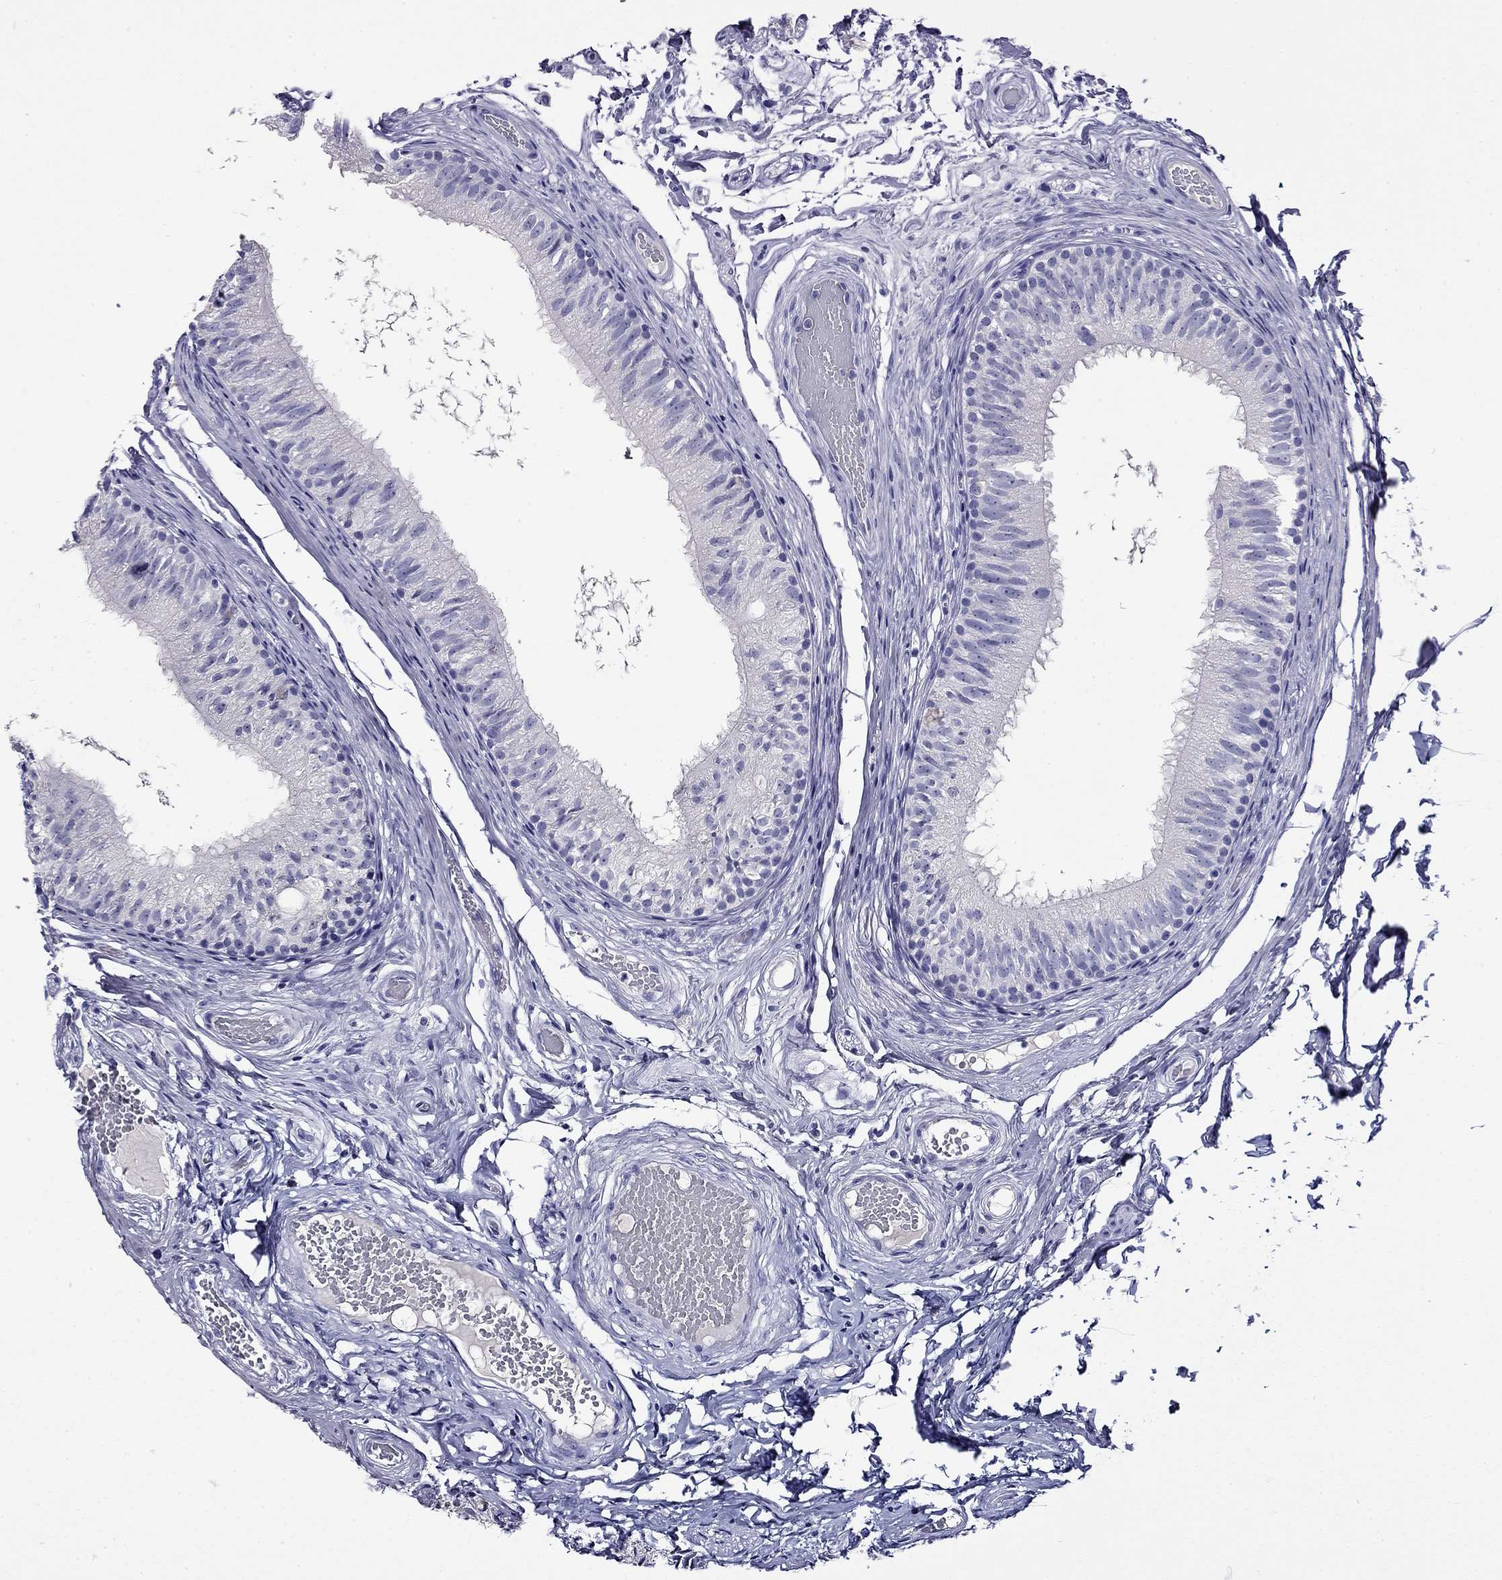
{"staining": {"intensity": "negative", "quantity": "none", "location": "none"}, "tissue": "epididymis", "cell_type": "Glandular cells", "image_type": "normal", "snomed": [{"axis": "morphology", "description": "Normal tissue, NOS"}, {"axis": "topography", "description": "Epididymis"}], "caption": "Immunohistochemistry (IHC) of unremarkable human epididymis shows no positivity in glandular cells.", "gene": "ODF4", "patient": {"sex": "male", "age": 29}}